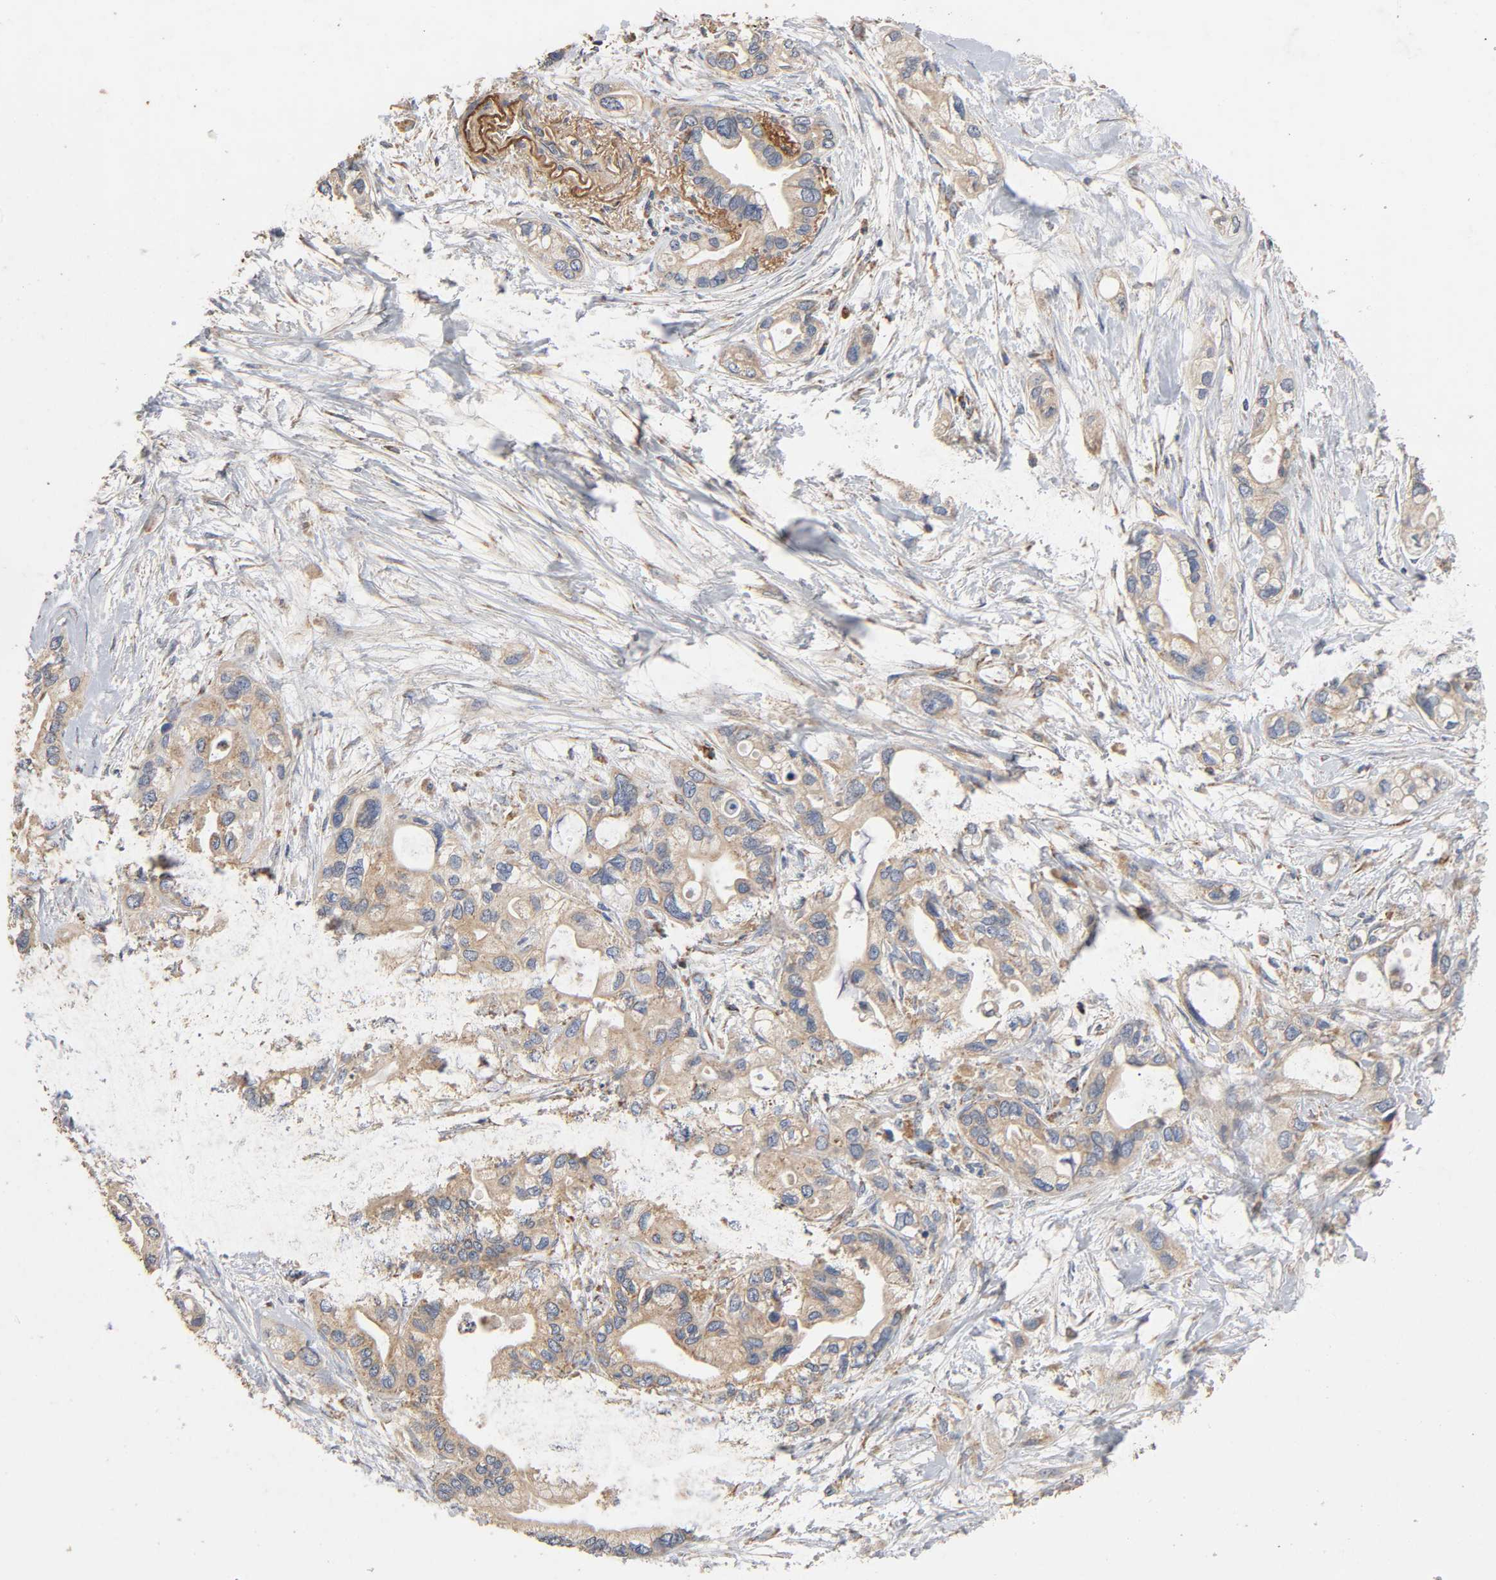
{"staining": {"intensity": "moderate", "quantity": ">75%", "location": "cytoplasmic/membranous"}, "tissue": "pancreatic cancer", "cell_type": "Tumor cells", "image_type": "cancer", "snomed": [{"axis": "morphology", "description": "Adenocarcinoma, NOS"}, {"axis": "topography", "description": "Pancreas"}], "caption": "Pancreatic cancer stained with a brown dye shows moderate cytoplasmic/membranous positive positivity in about >75% of tumor cells.", "gene": "NDUFS3", "patient": {"sex": "female", "age": 77}}